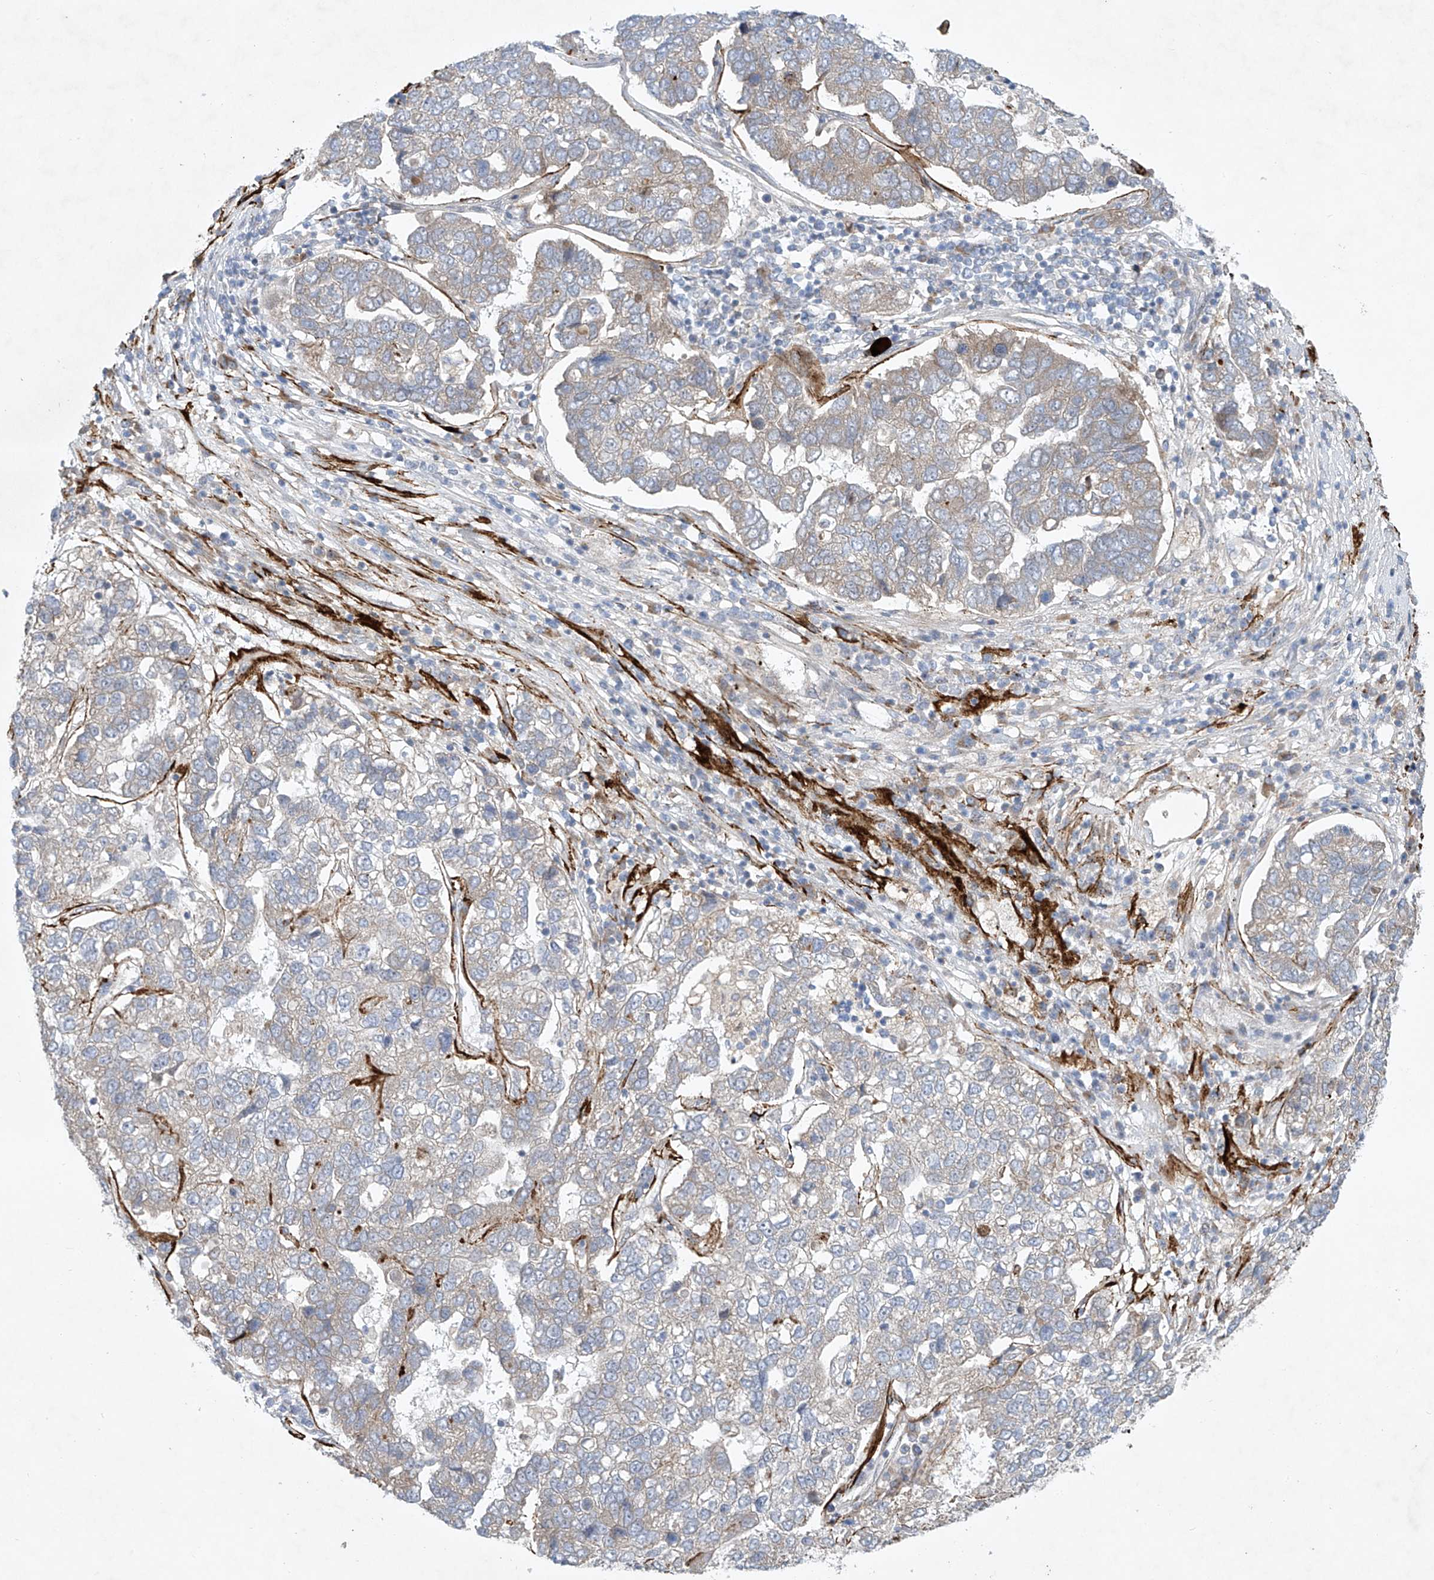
{"staining": {"intensity": "weak", "quantity": "25%-75%", "location": "cytoplasmic/membranous"}, "tissue": "pancreatic cancer", "cell_type": "Tumor cells", "image_type": "cancer", "snomed": [{"axis": "morphology", "description": "Adenocarcinoma, NOS"}, {"axis": "topography", "description": "Pancreas"}], "caption": "Immunohistochemistry staining of adenocarcinoma (pancreatic), which shows low levels of weak cytoplasmic/membranous expression in about 25%-75% of tumor cells indicating weak cytoplasmic/membranous protein positivity. The staining was performed using DAB (3,3'-diaminobenzidine) (brown) for protein detection and nuclei were counterstained in hematoxylin (blue).", "gene": "TJAP1", "patient": {"sex": "female", "age": 61}}